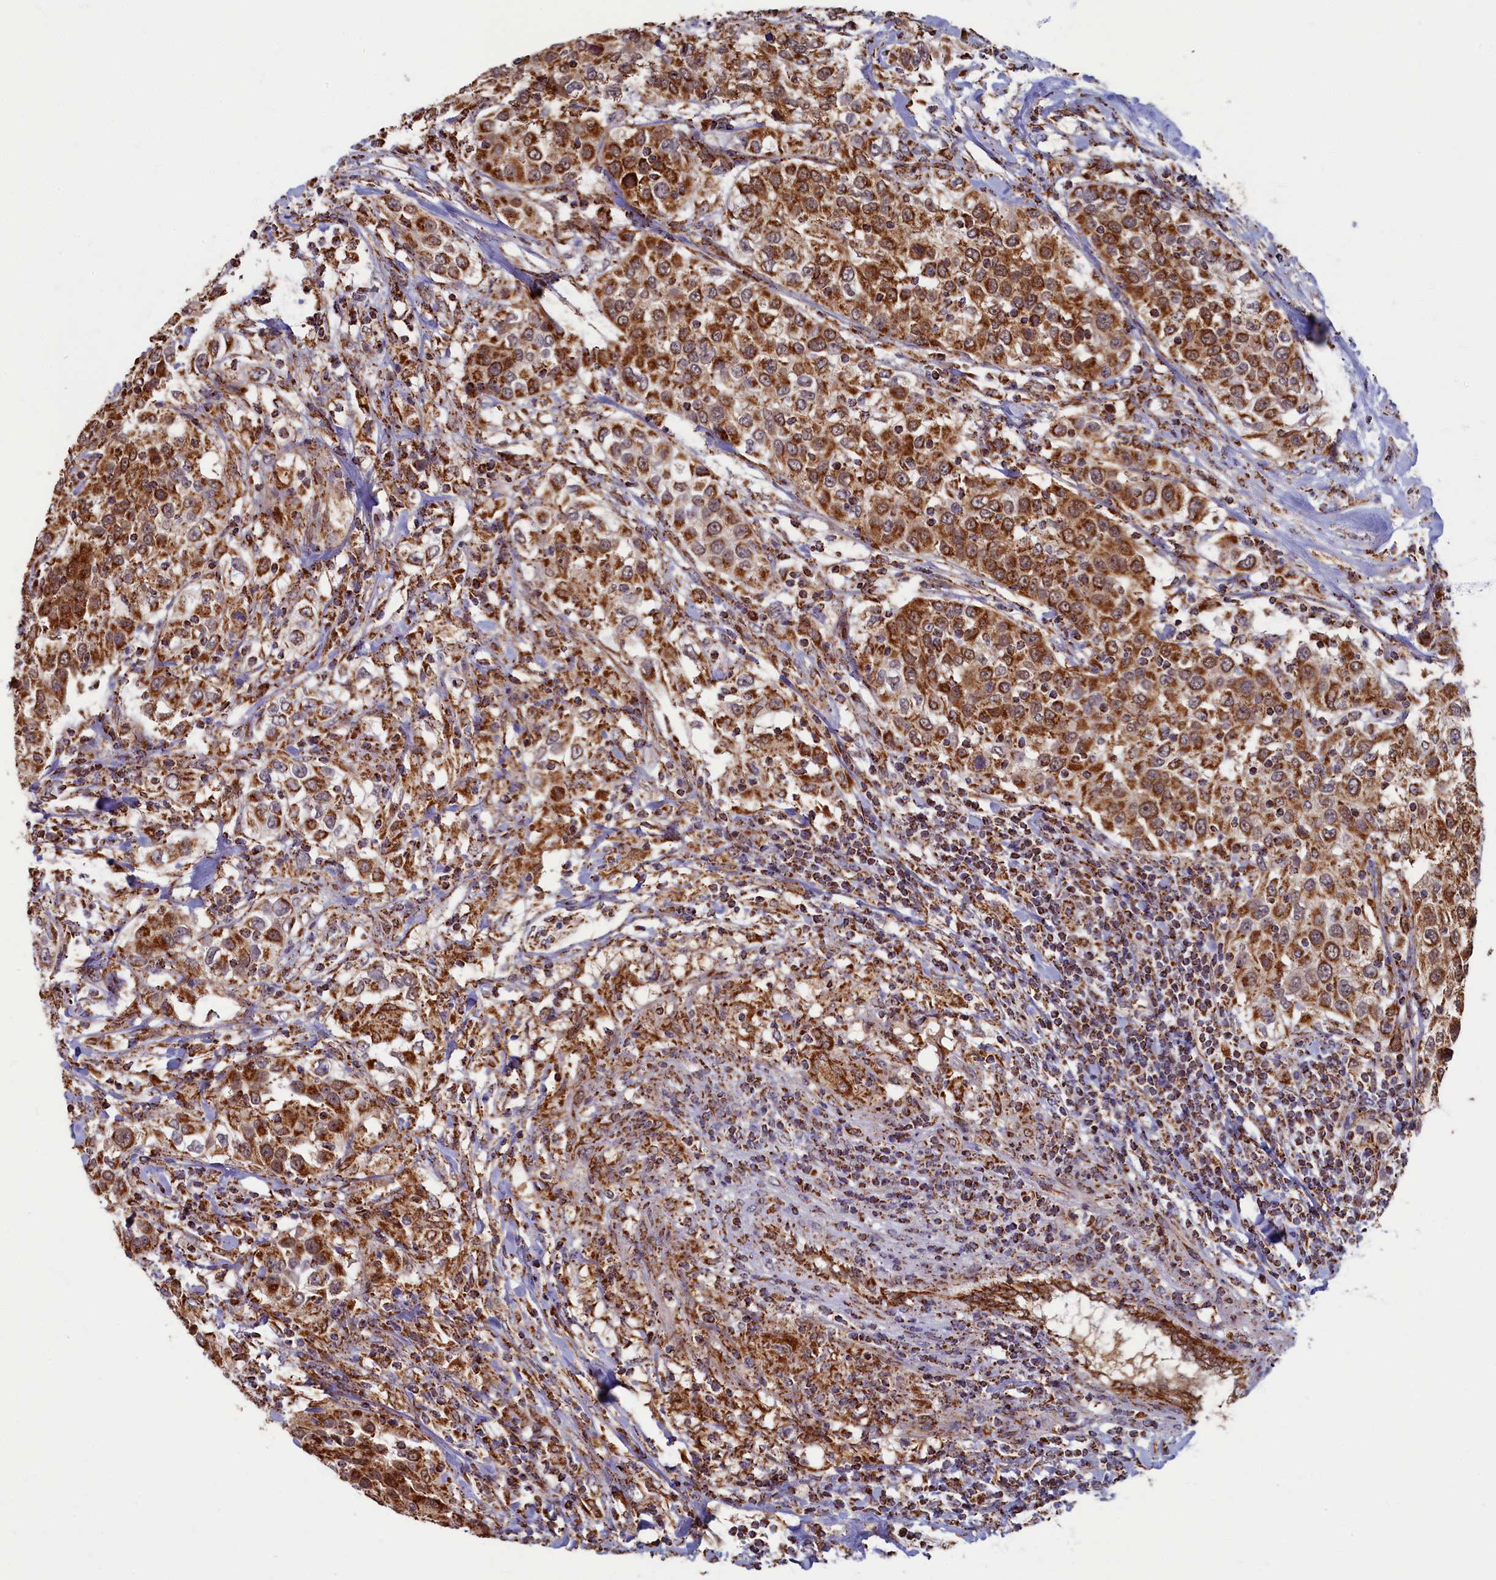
{"staining": {"intensity": "strong", "quantity": ">75%", "location": "cytoplasmic/membranous"}, "tissue": "urothelial cancer", "cell_type": "Tumor cells", "image_type": "cancer", "snomed": [{"axis": "morphology", "description": "Urothelial carcinoma, High grade"}, {"axis": "topography", "description": "Urinary bladder"}], "caption": "The immunohistochemical stain shows strong cytoplasmic/membranous staining in tumor cells of high-grade urothelial carcinoma tissue. The protein is stained brown, and the nuclei are stained in blue (DAB IHC with brightfield microscopy, high magnification).", "gene": "SPR", "patient": {"sex": "female", "age": 80}}